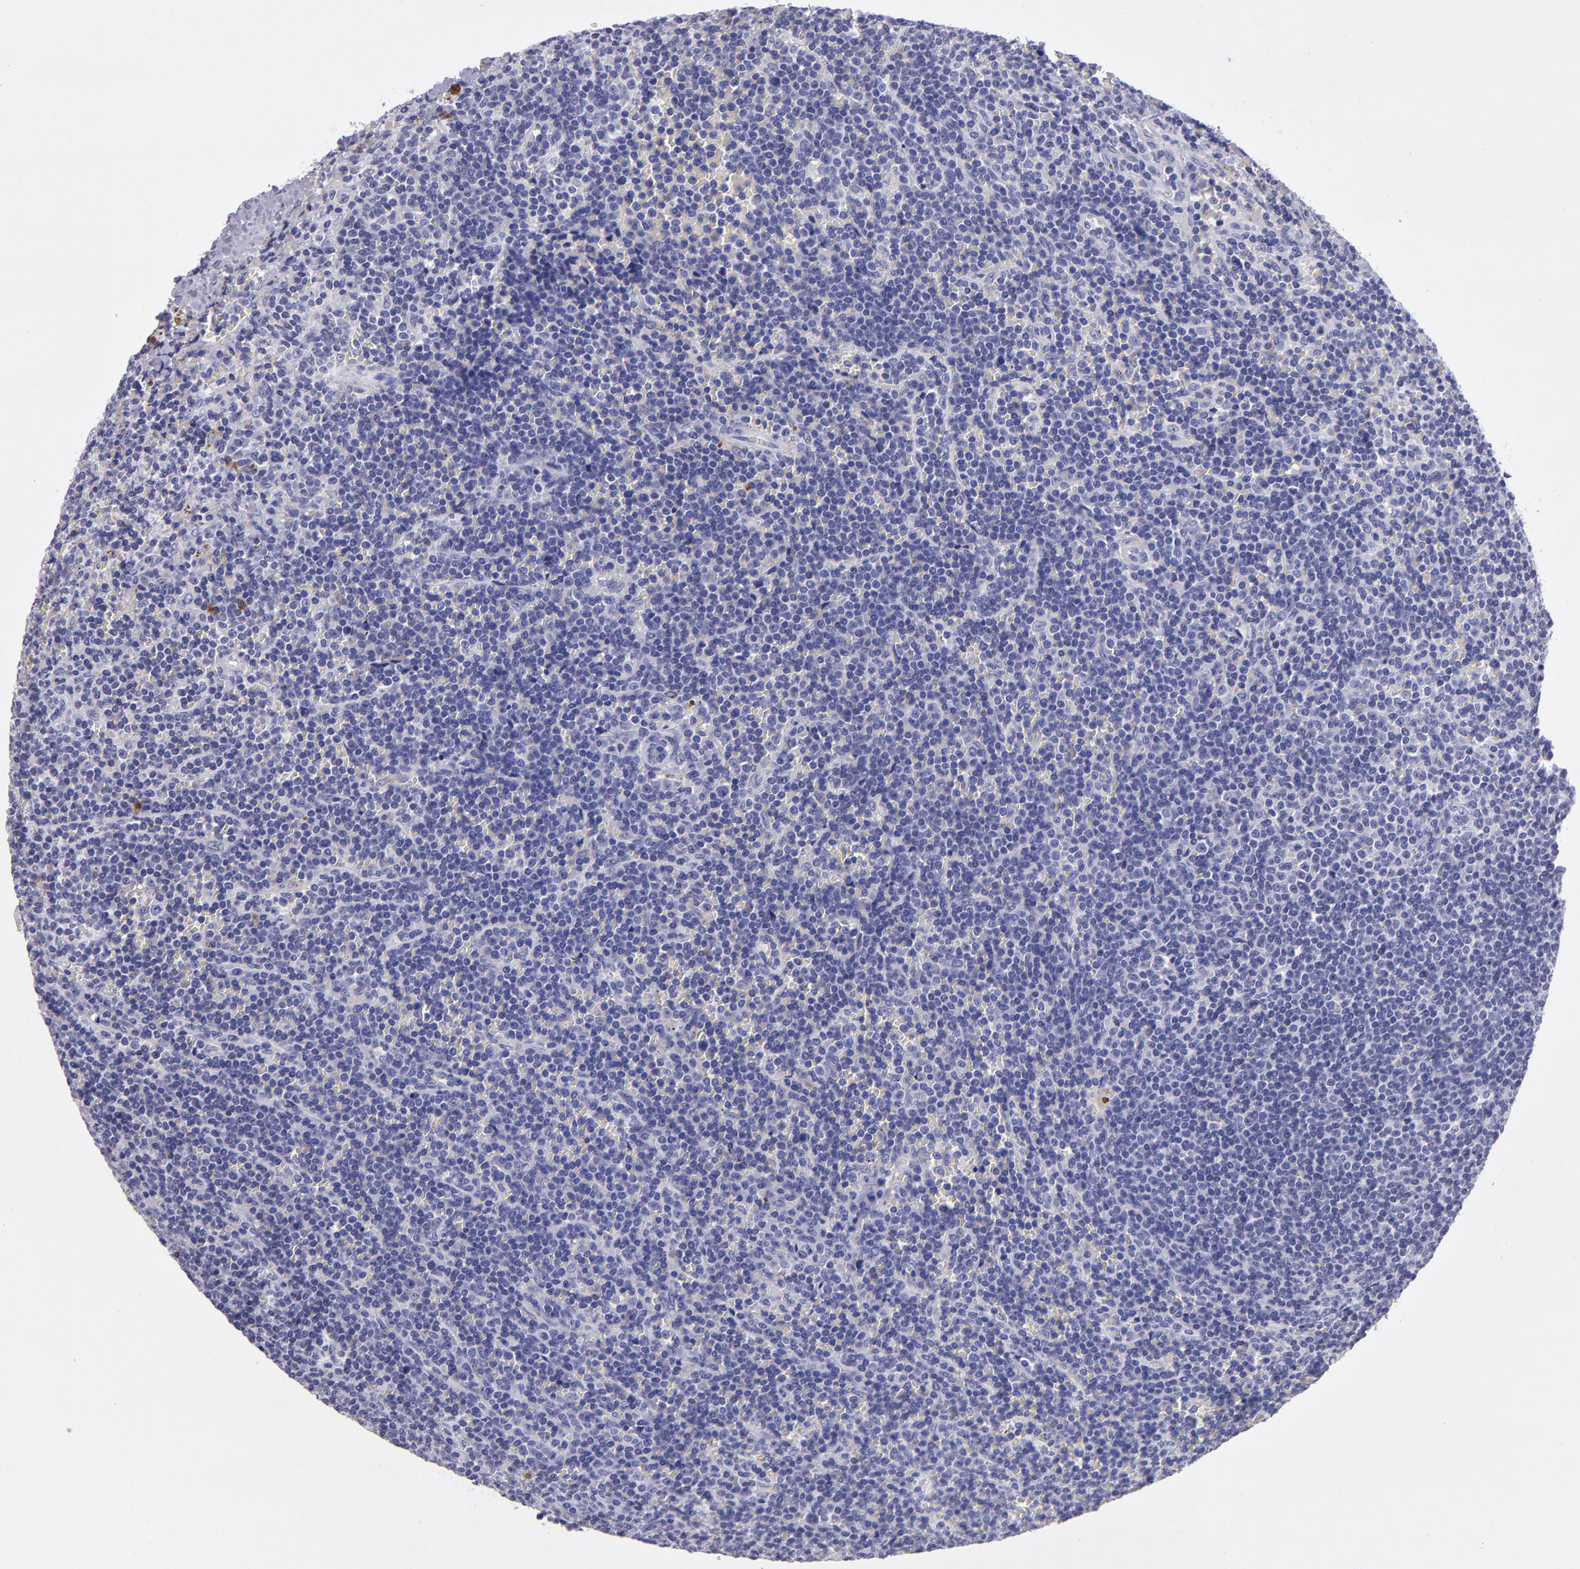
{"staining": {"intensity": "moderate", "quantity": "<25%", "location": "cytoplasmic/membranous"}, "tissue": "lymphoma", "cell_type": "Tumor cells", "image_type": "cancer", "snomed": [{"axis": "morphology", "description": "Malignant lymphoma, non-Hodgkin's type, Low grade"}, {"axis": "topography", "description": "Spleen"}], "caption": "The image demonstrates immunohistochemical staining of malignant lymphoma, non-Hodgkin's type (low-grade). There is moderate cytoplasmic/membranous staining is seen in approximately <25% of tumor cells. (DAB (3,3'-diaminobenzidine) IHC with brightfield microscopy, high magnification).", "gene": "TYRP1", "patient": {"sex": "male", "age": 80}}